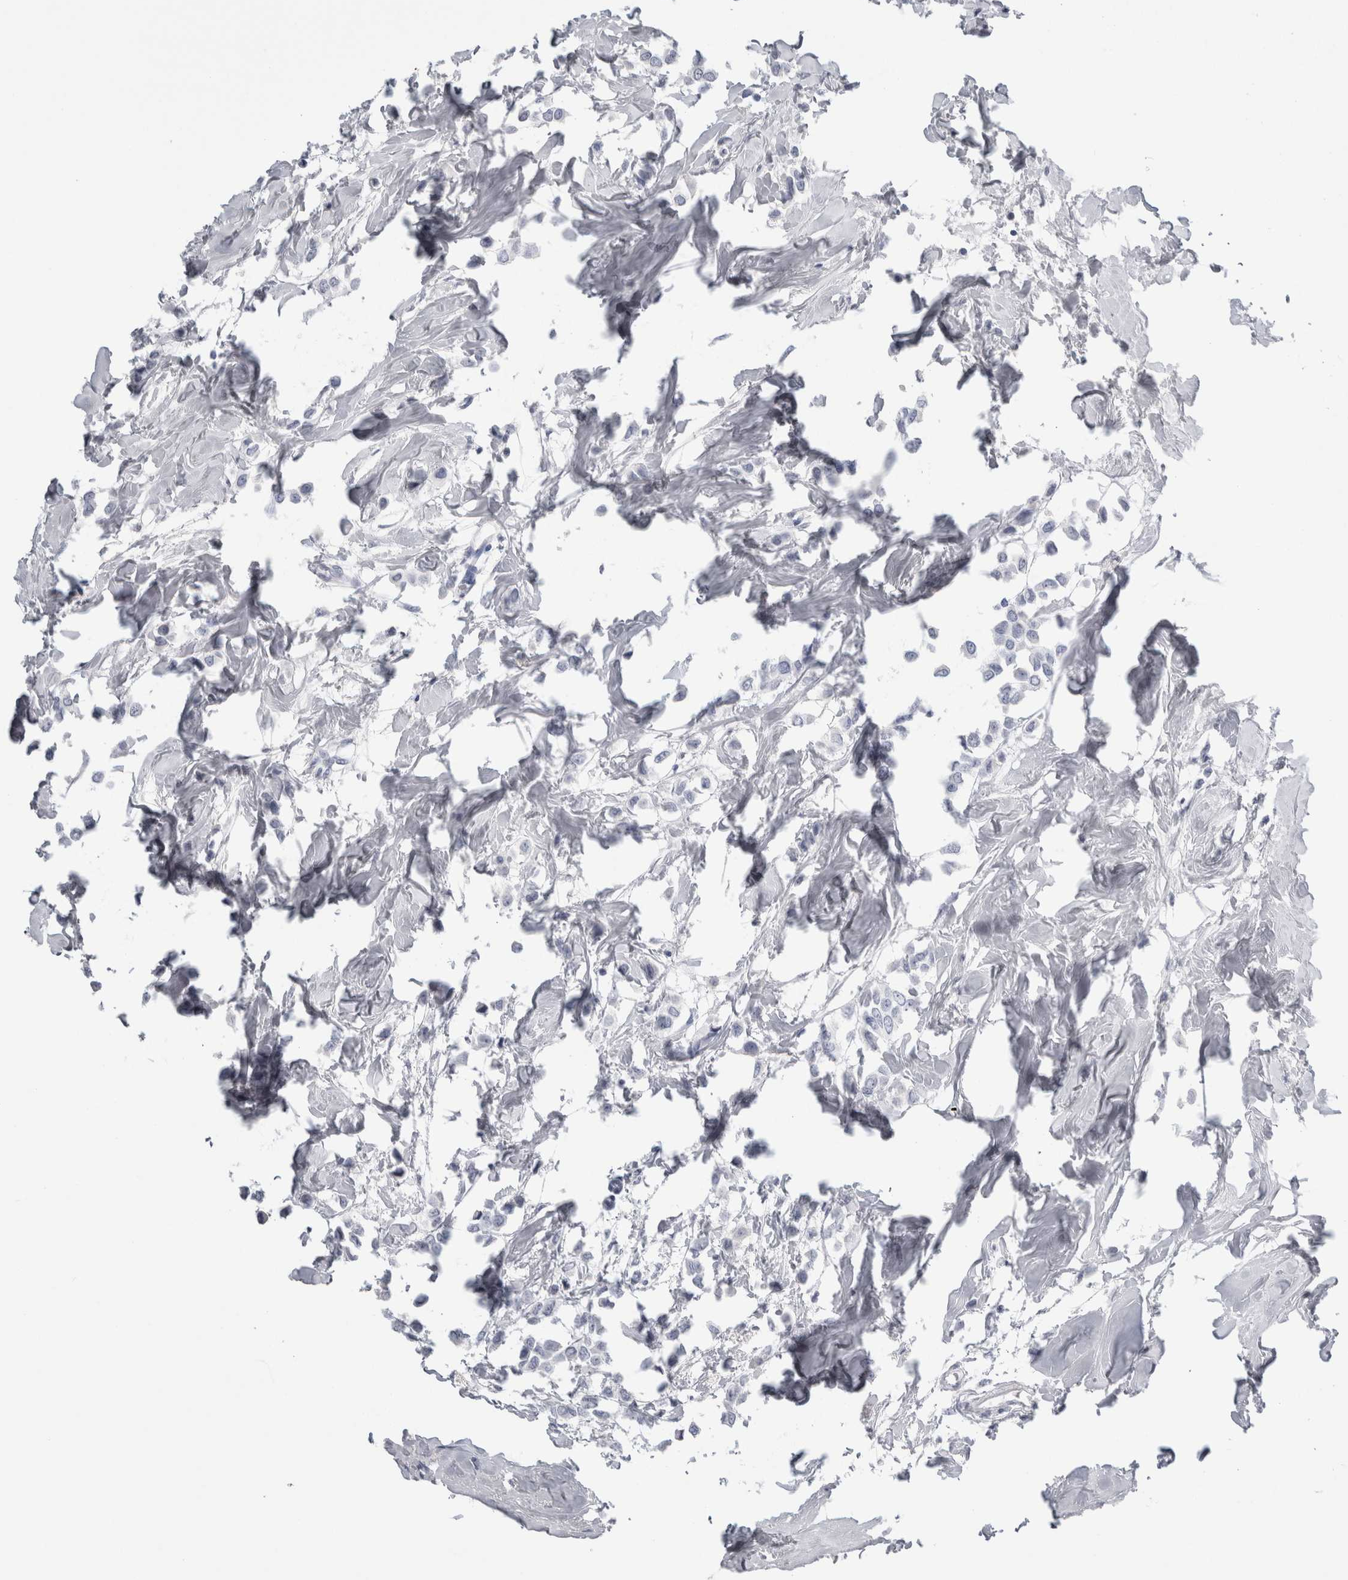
{"staining": {"intensity": "negative", "quantity": "none", "location": "none"}, "tissue": "breast cancer", "cell_type": "Tumor cells", "image_type": "cancer", "snomed": [{"axis": "morphology", "description": "Lobular carcinoma"}, {"axis": "topography", "description": "Breast"}], "caption": "Protein analysis of breast cancer (lobular carcinoma) demonstrates no significant staining in tumor cells.", "gene": "S100A12", "patient": {"sex": "female", "age": 51}}